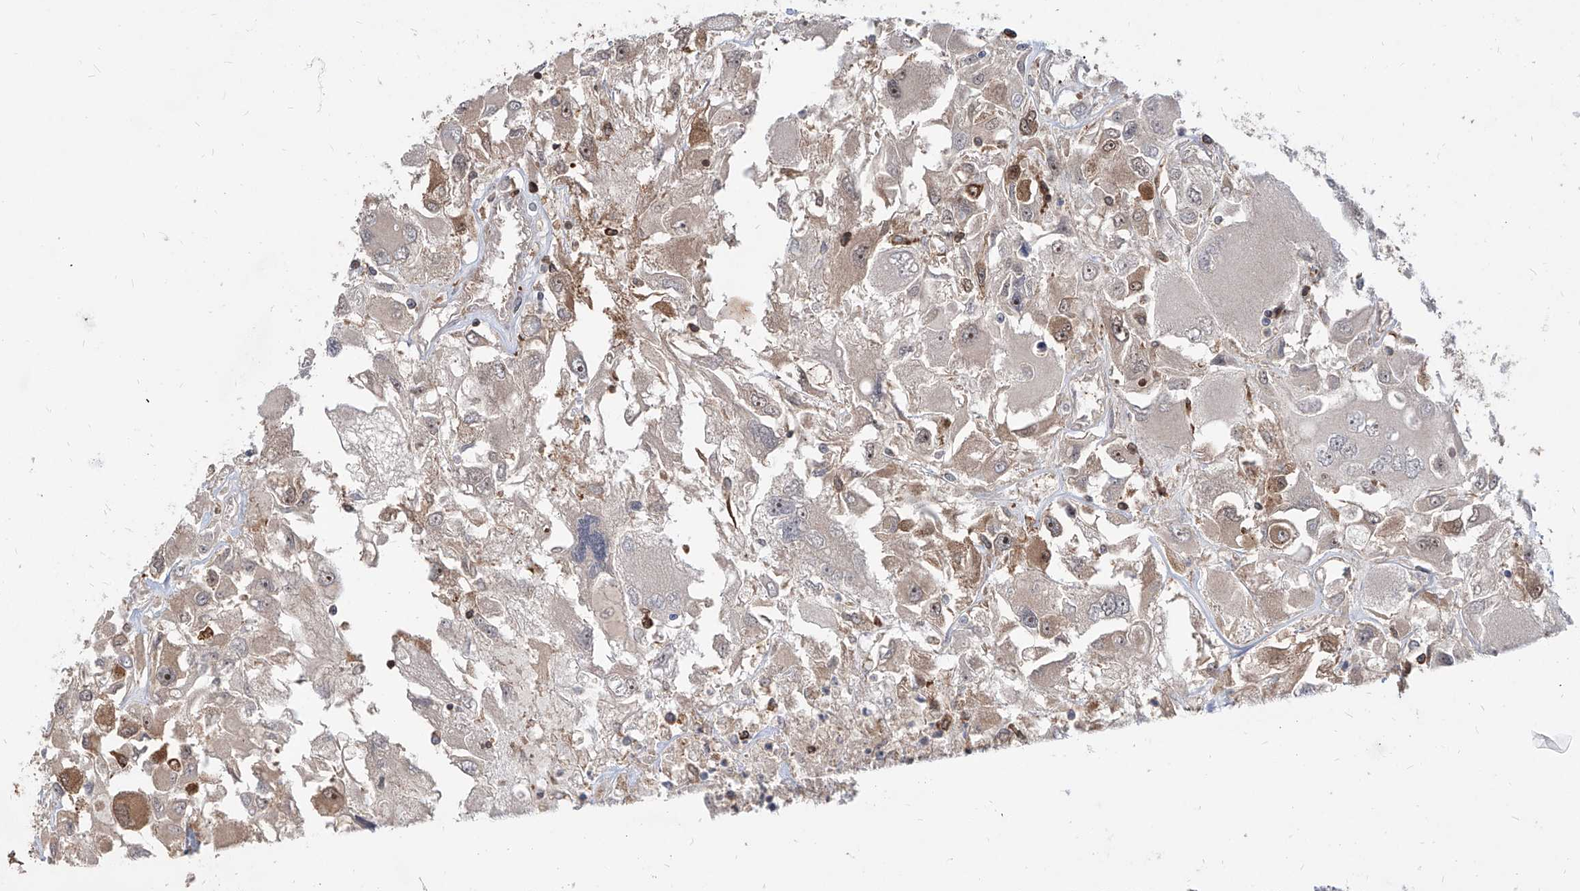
{"staining": {"intensity": "moderate", "quantity": "<25%", "location": "cytoplasmic/membranous"}, "tissue": "renal cancer", "cell_type": "Tumor cells", "image_type": "cancer", "snomed": [{"axis": "morphology", "description": "Adenocarcinoma, NOS"}, {"axis": "topography", "description": "Kidney"}], "caption": "Renal cancer (adenocarcinoma) stained with a protein marker reveals moderate staining in tumor cells.", "gene": "MAGED2", "patient": {"sex": "female", "age": 52}}